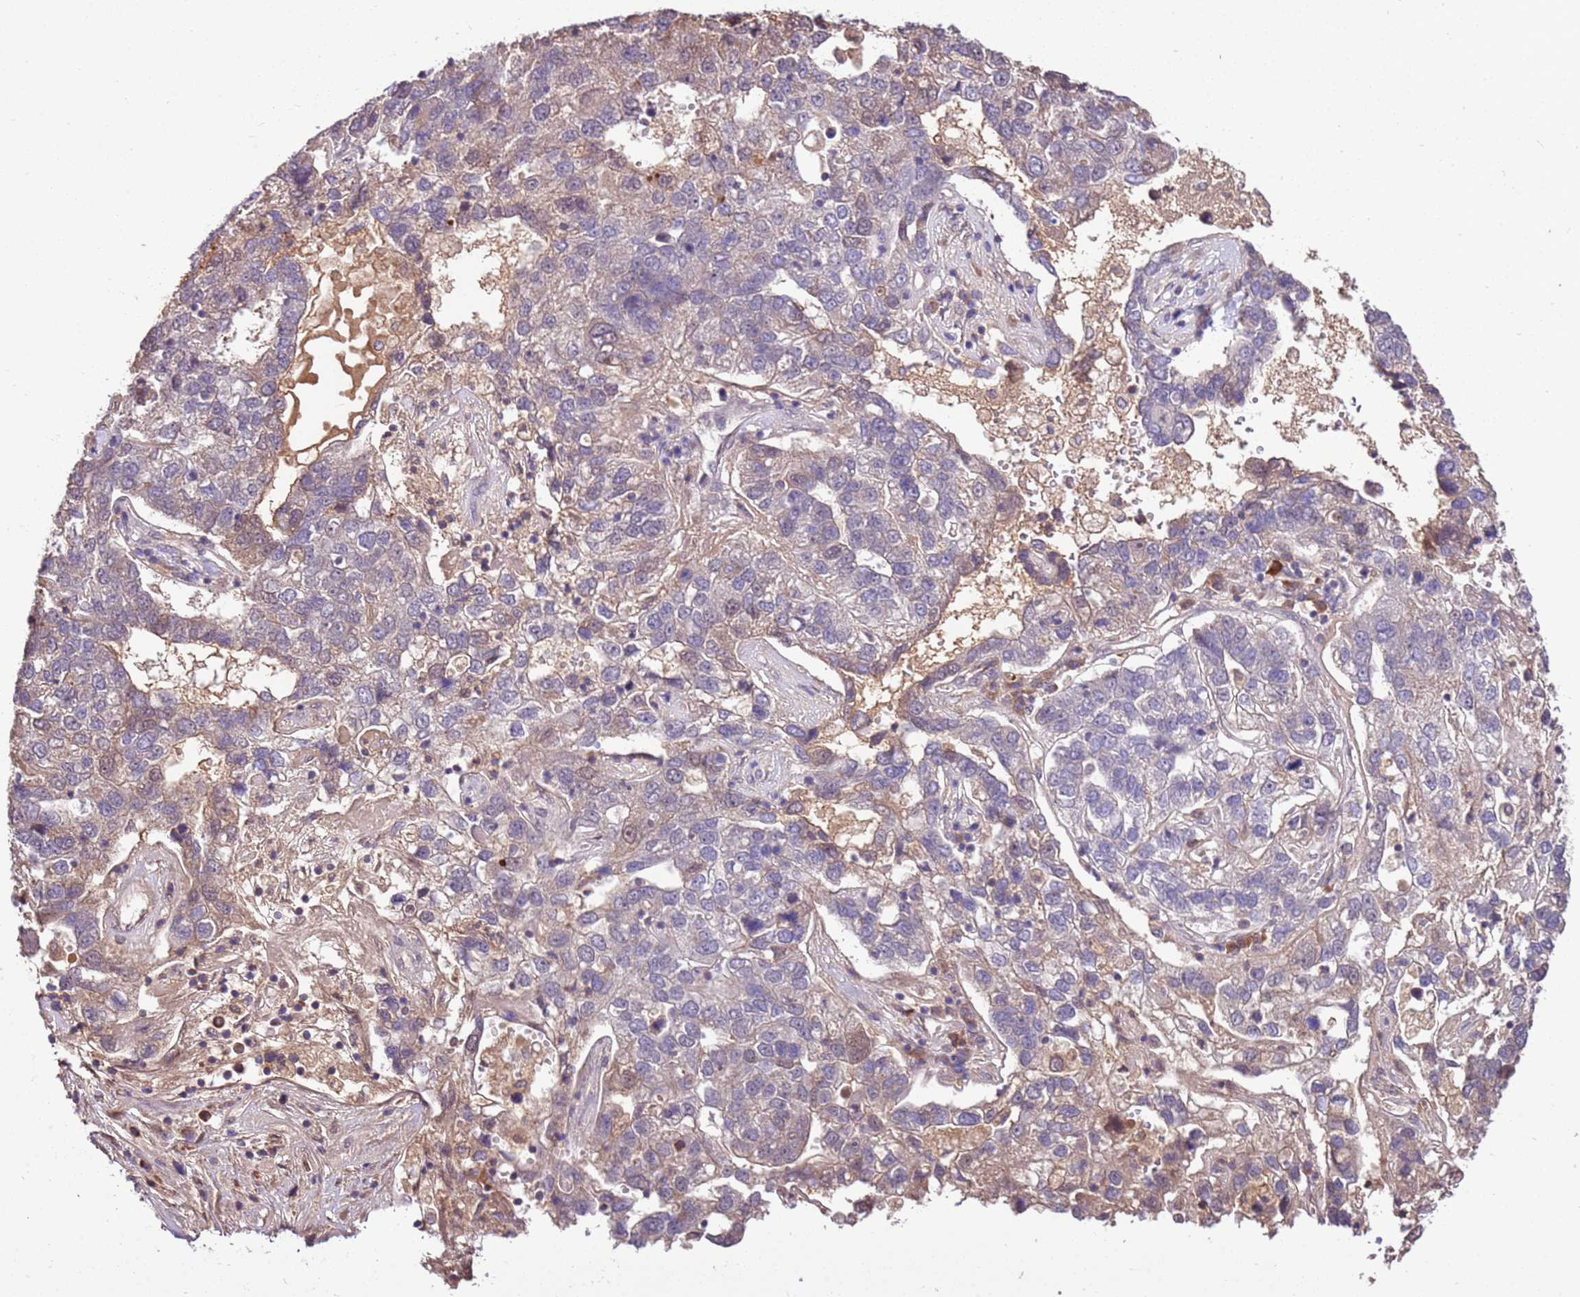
{"staining": {"intensity": "negative", "quantity": "none", "location": "none"}, "tissue": "pancreatic cancer", "cell_type": "Tumor cells", "image_type": "cancer", "snomed": [{"axis": "morphology", "description": "Adenocarcinoma, NOS"}, {"axis": "topography", "description": "Pancreas"}], "caption": "This is an IHC image of pancreatic cancer. There is no expression in tumor cells.", "gene": "BBS5", "patient": {"sex": "female", "age": 61}}